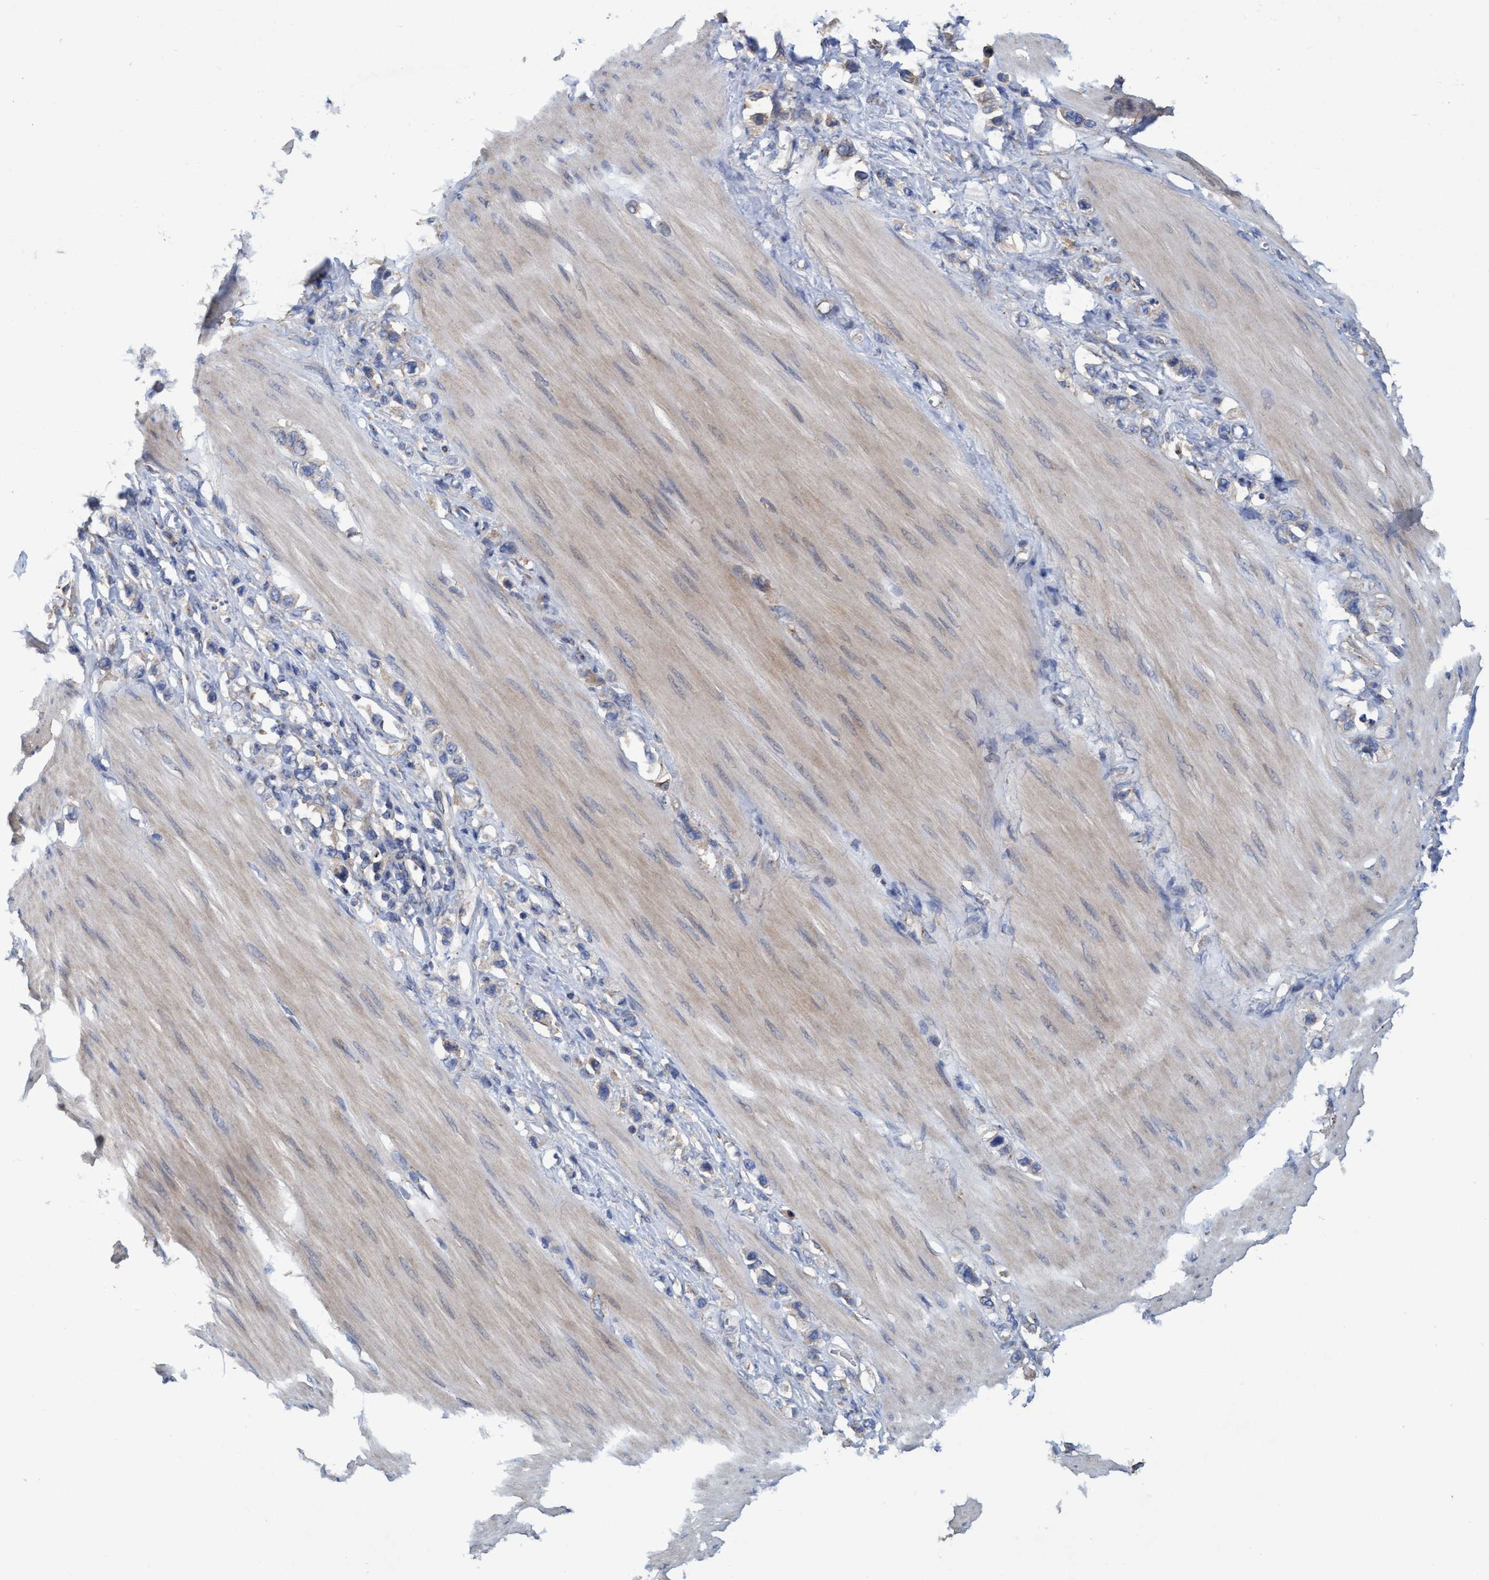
{"staining": {"intensity": "weak", "quantity": "<25%", "location": "cytoplasmic/membranous"}, "tissue": "stomach cancer", "cell_type": "Tumor cells", "image_type": "cancer", "snomed": [{"axis": "morphology", "description": "Adenocarcinoma, NOS"}, {"axis": "topography", "description": "Stomach"}], "caption": "There is no significant positivity in tumor cells of stomach cancer (adenocarcinoma). (DAB immunohistochemistry (IHC), high magnification).", "gene": "BICD2", "patient": {"sex": "female", "age": 65}}